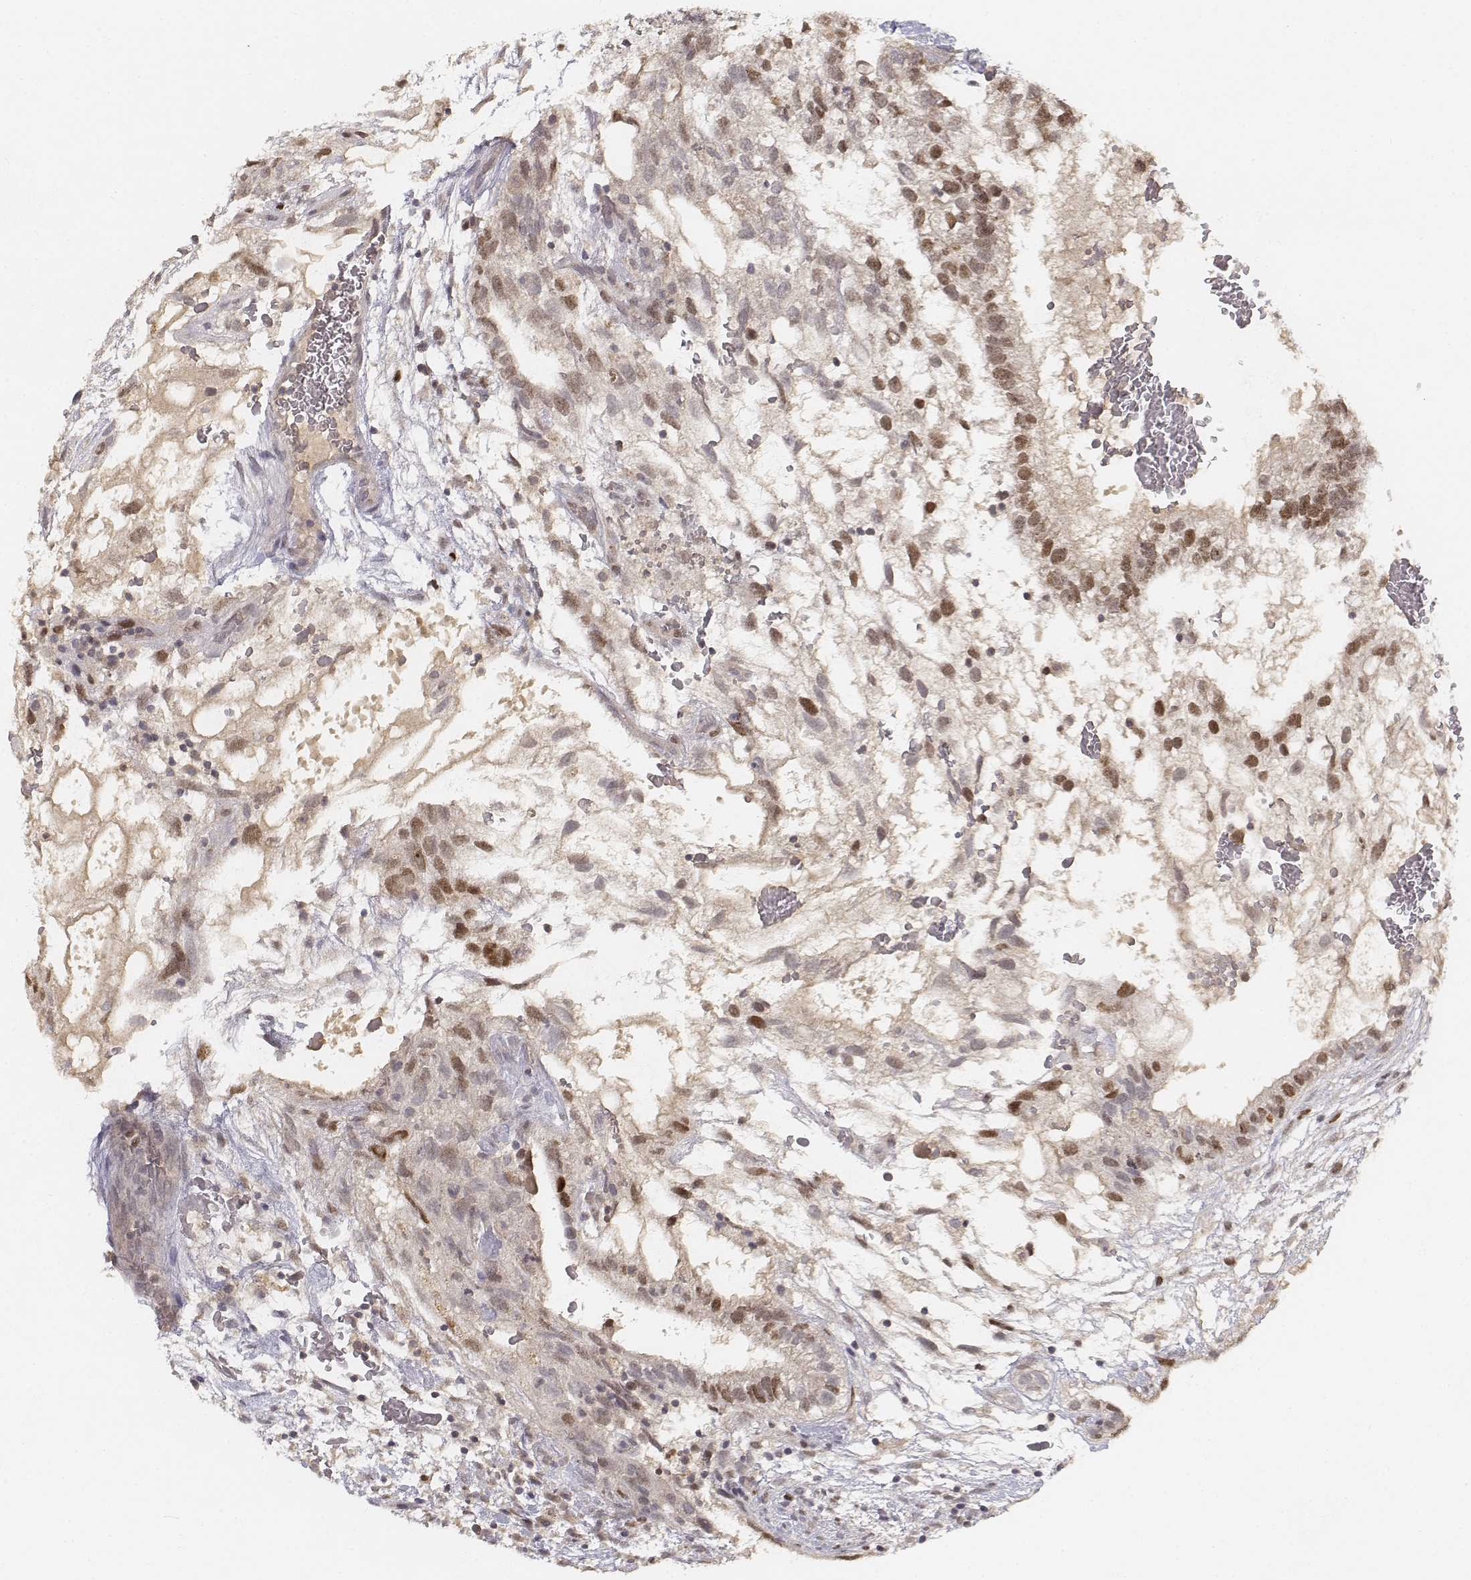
{"staining": {"intensity": "moderate", "quantity": ">75%", "location": "nuclear"}, "tissue": "testis cancer", "cell_type": "Tumor cells", "image_type": "cancer", "snomed": [{"axis": "morphology", "description": "Normal tissue, NOS"}, {"axis": "morphology", "description": "Carcinoma, Embryonal, NOS"}, {"axis": "topography", "description": "Testis"}], "caption": "The image reveals a brown stain indicating the presence of a protein in the nuclear of tumor cells in testis embryonal carcinoma. (DAB (3,3'-diaminobenzidine) IHC, brown staining for protein, blue staining for nuclei).", "gene": "FANCD2", "patient": {"sex": "male", "age": 32}}